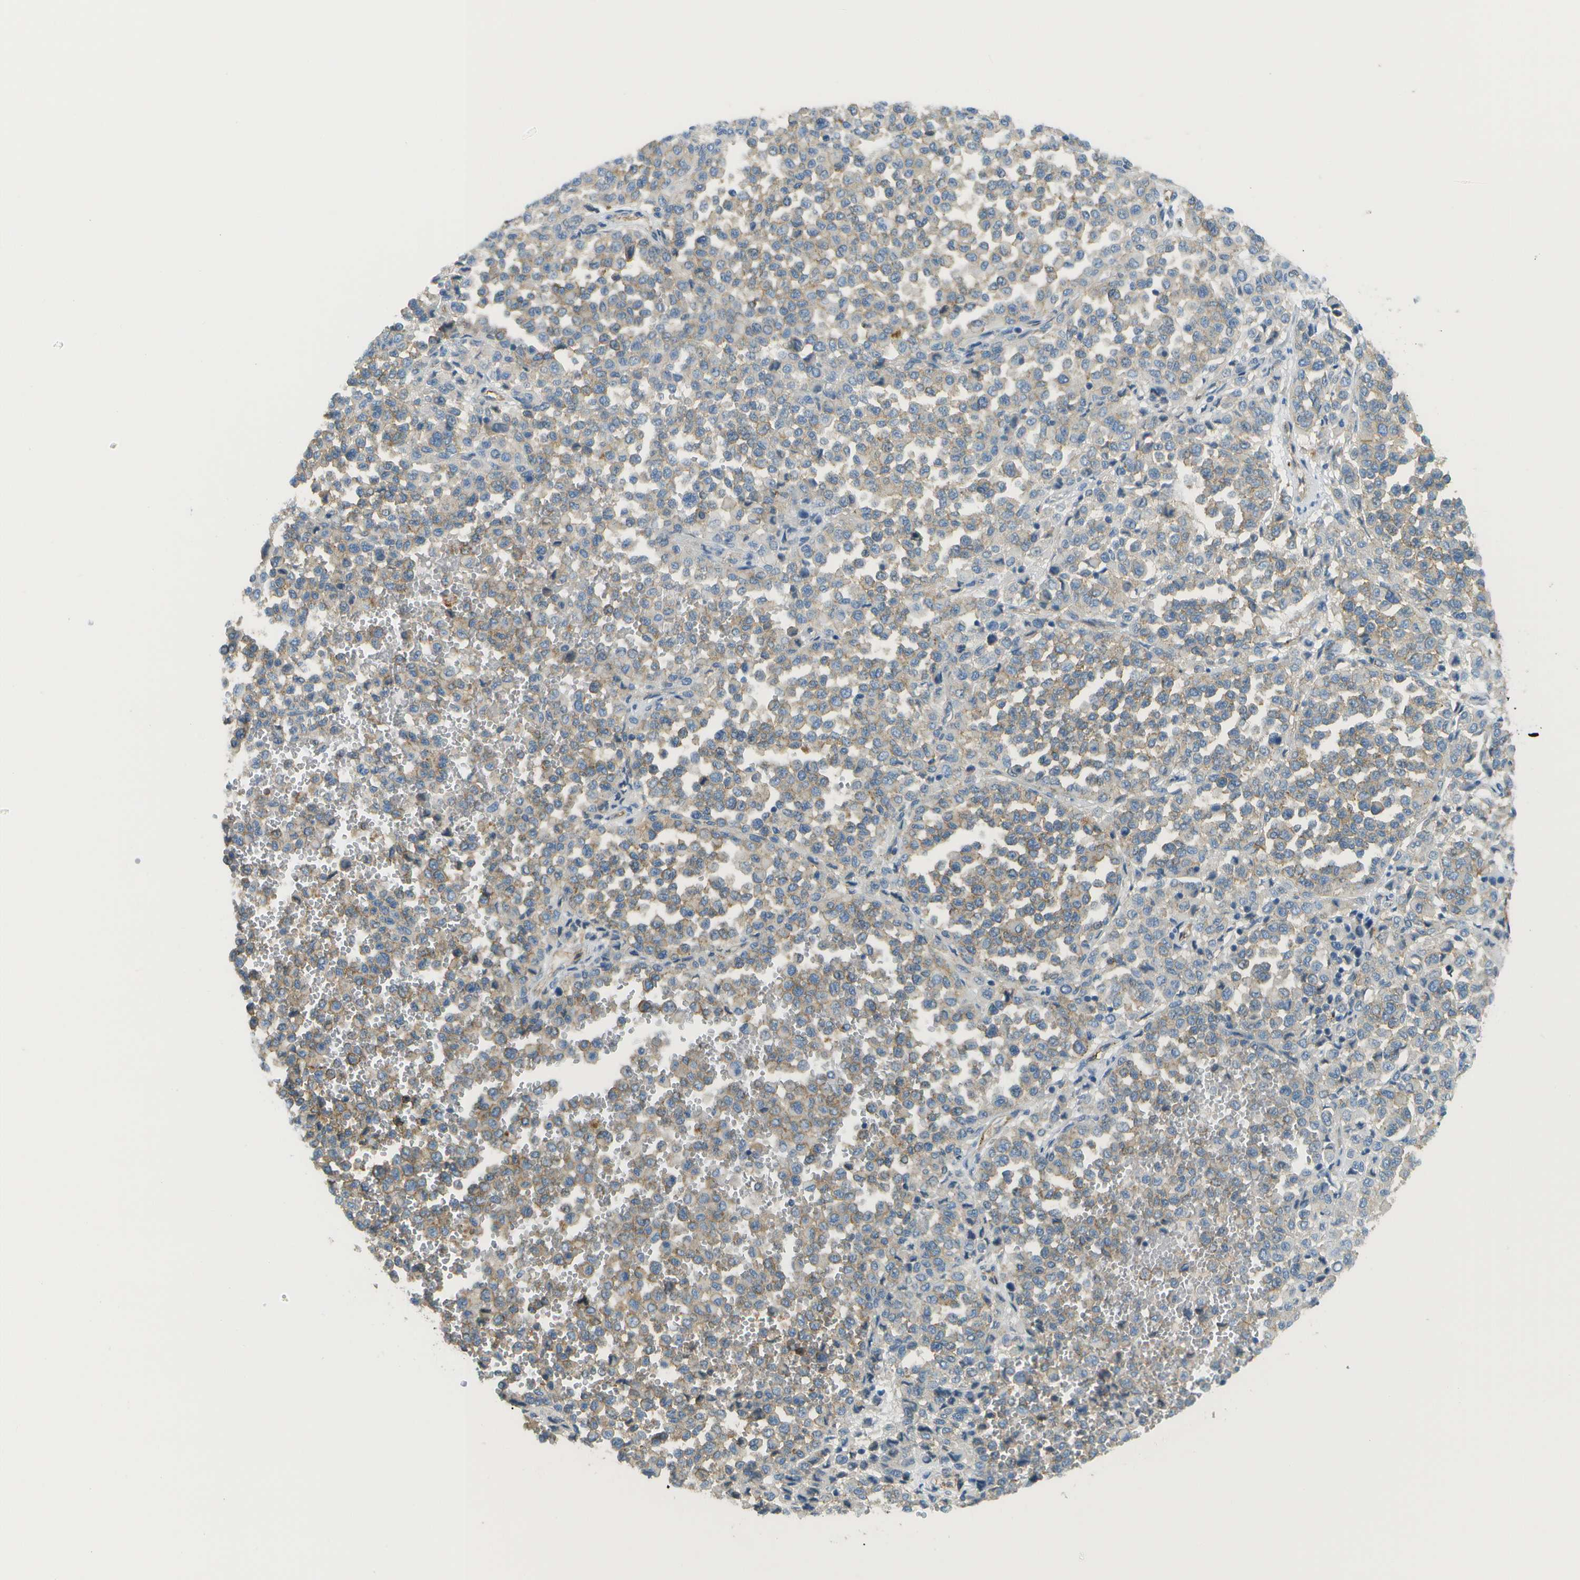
{"staining": {"intensity": "weak", "quantity": "25%-75%", "location": "cytoplasmic/membranous"}, "tissue": "melanoma", "cell_type": "Tumor cells", "image_type": "cancer", "snomed": [{"axis": "morphology", "description": "Malignant melanoma, Metastatic site"}, {"axis": "topography", "description": "Pancreas"}], "caption": "An IHC image of tumor tissue is shown. Protein staining in brown highlights weak cytoplasmic/membranous positivity in melanoma within tumor cells.", "gene": "MYH11", "patient": {"sex": "female", "age": 30}}